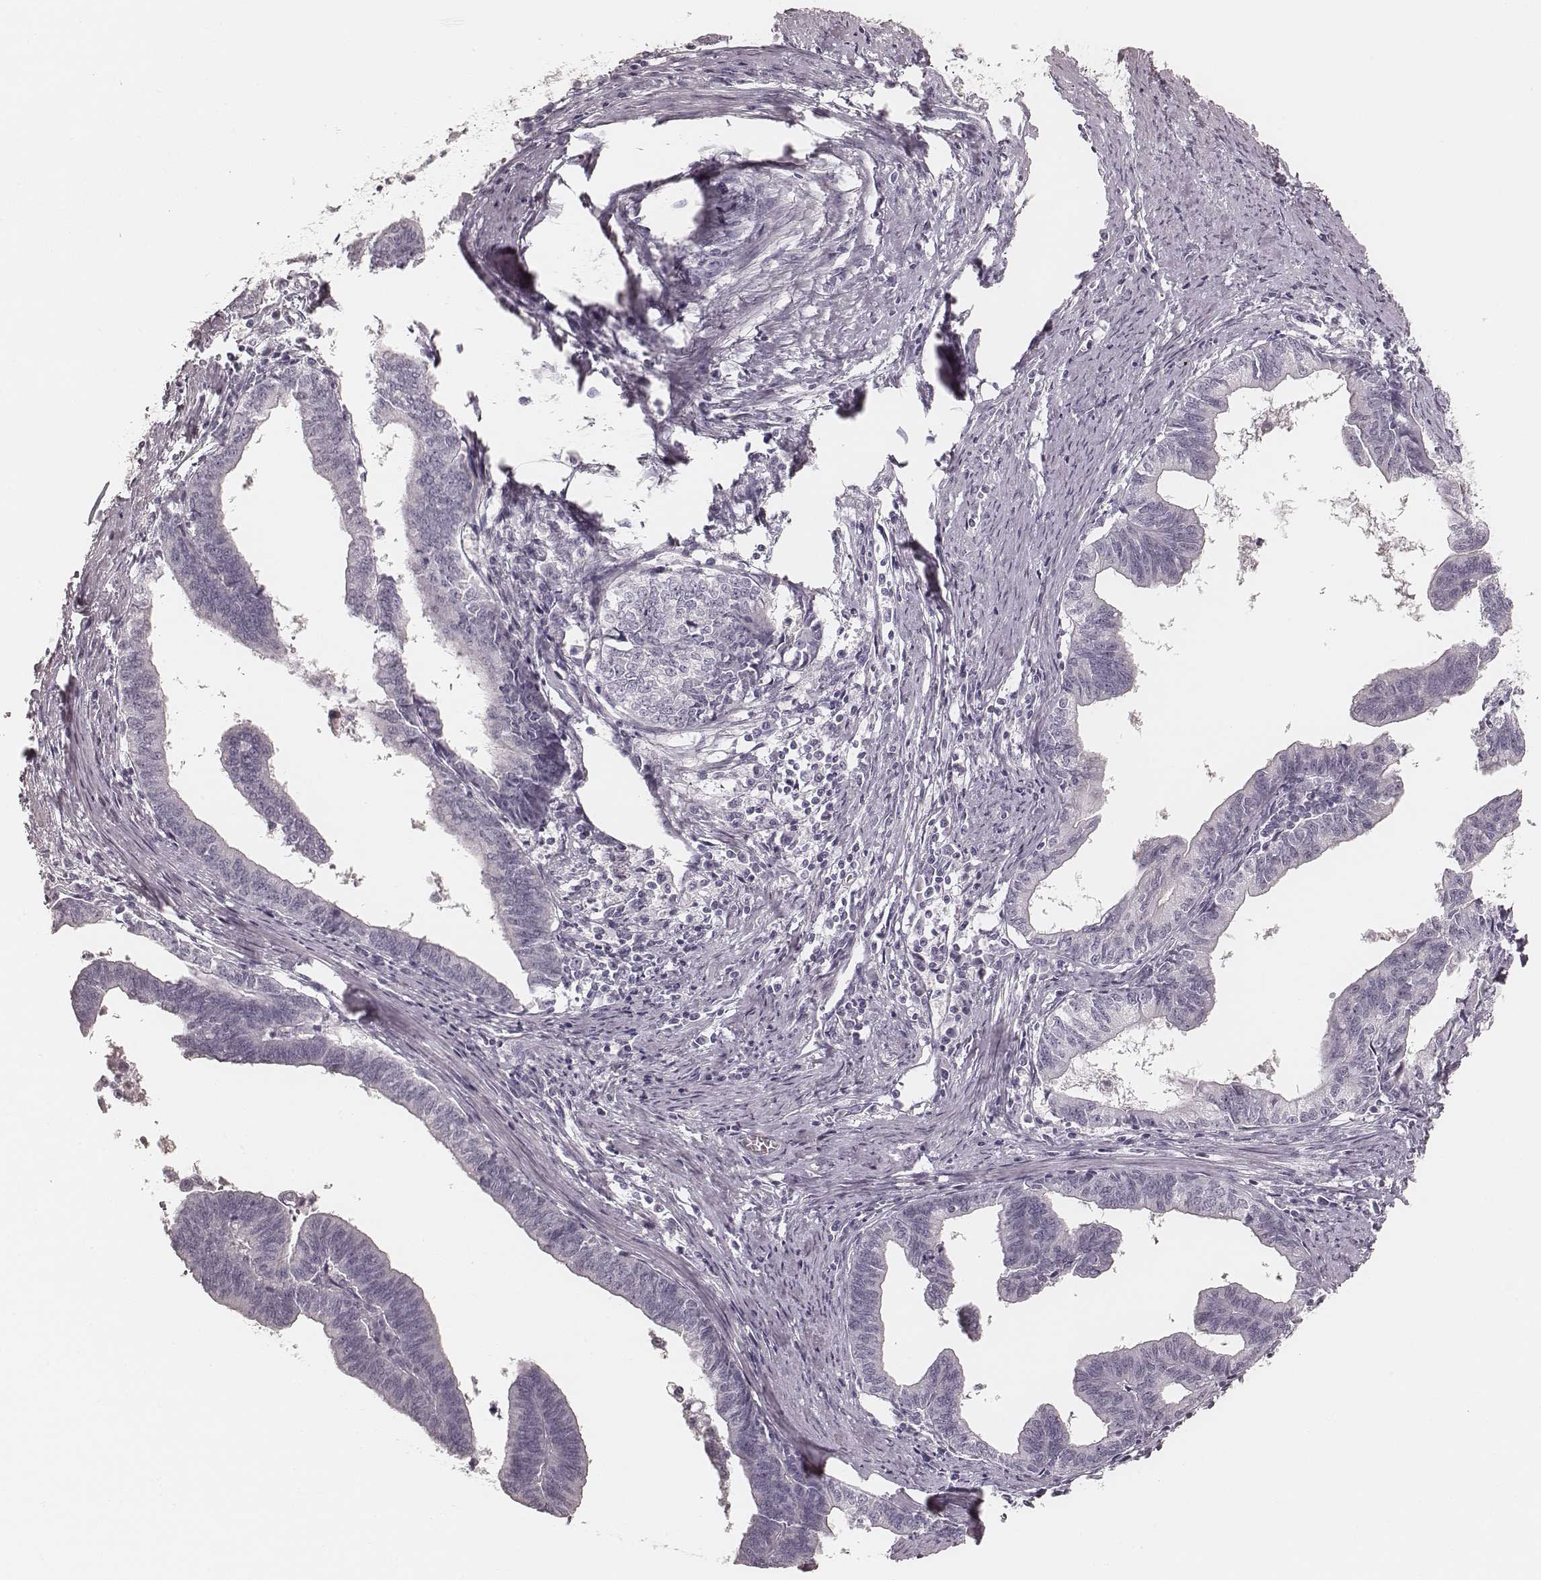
{"staining": {"intensity": "negative", "quantity": "none", "location": "none"}, "tissue": "endometrial cancer", "cell_type": "Tumor cells", "image_type": "cancer", "snomed": [{"axis": "morphology", "description": "Adenocarcinoma, NOS"}, {"axis": "topography", "description": "Endometrium"}], "caption": "High power microscopy image of an IHC image of adenocarcinoma (endometrial), revealing no significant positivity in tumor cells.", "gene": "HNF4G", "patient": {"sex": "female", "age": 65}}